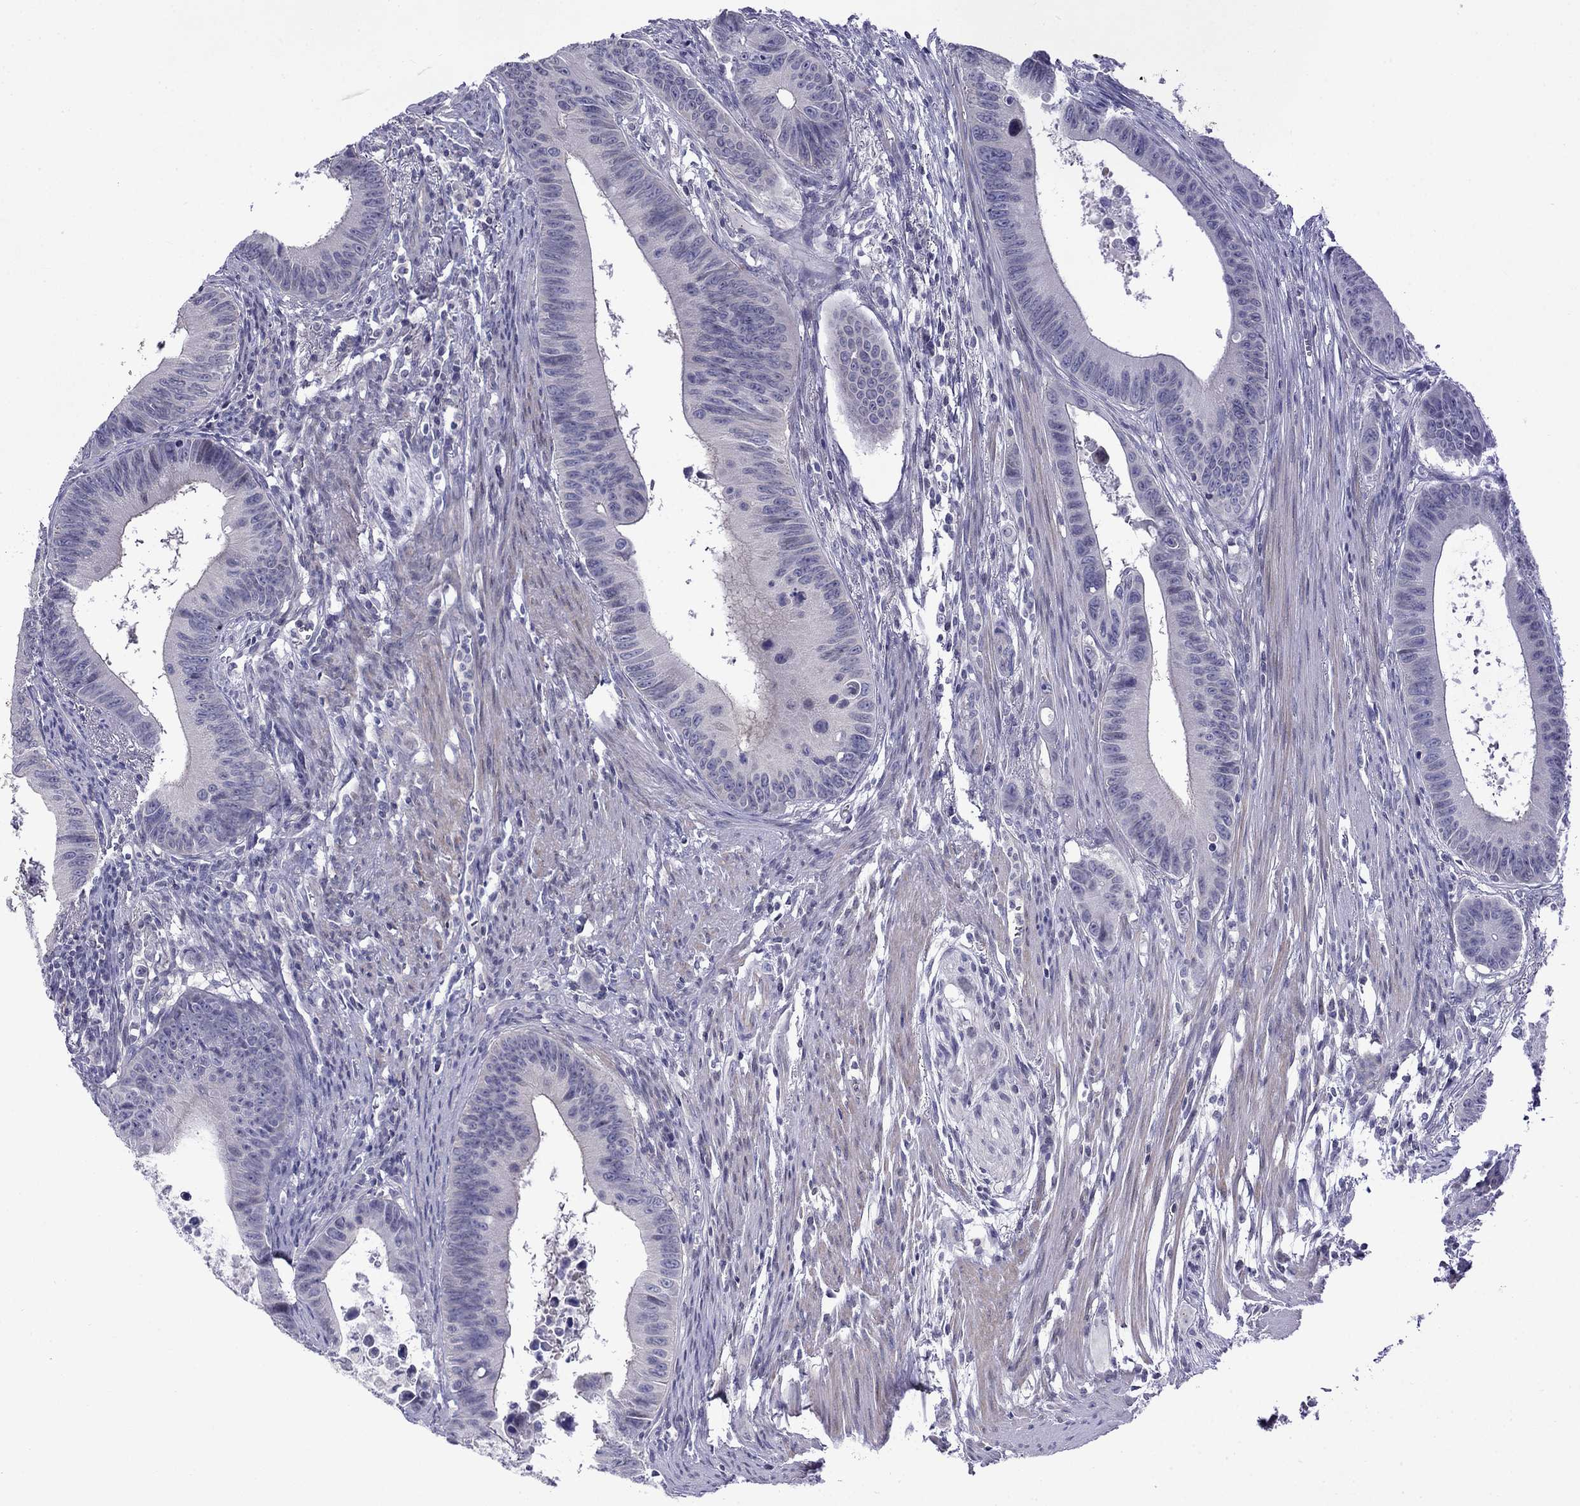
{"staining": {"intensity": "negative", "quantity": "none", "location": "none"}, "tissue": "colorectal cancer", "cell_type": "Tumor cells", "image_type": "cancer", "snomed": [{"axis": "morphology", "description": "Adenocarcinoma, NOS"}, {"axis": "topography", "description": "Colon"}], "caption": "This photomicrograph is of colorectal cancer (adenocarcinoma) stained with immunohistochemistry (IHC) to label a protein in brown with the nuclei are counter-stained blue. There is no staining in tumor cells. The staining is performed using DAB (3,3'-diaminobenzidine) brown chromogen with nuclei counter-stained in using hematoxylin.", "gene": "PRR18", "patient": {"sex": "female", "age": 87}}